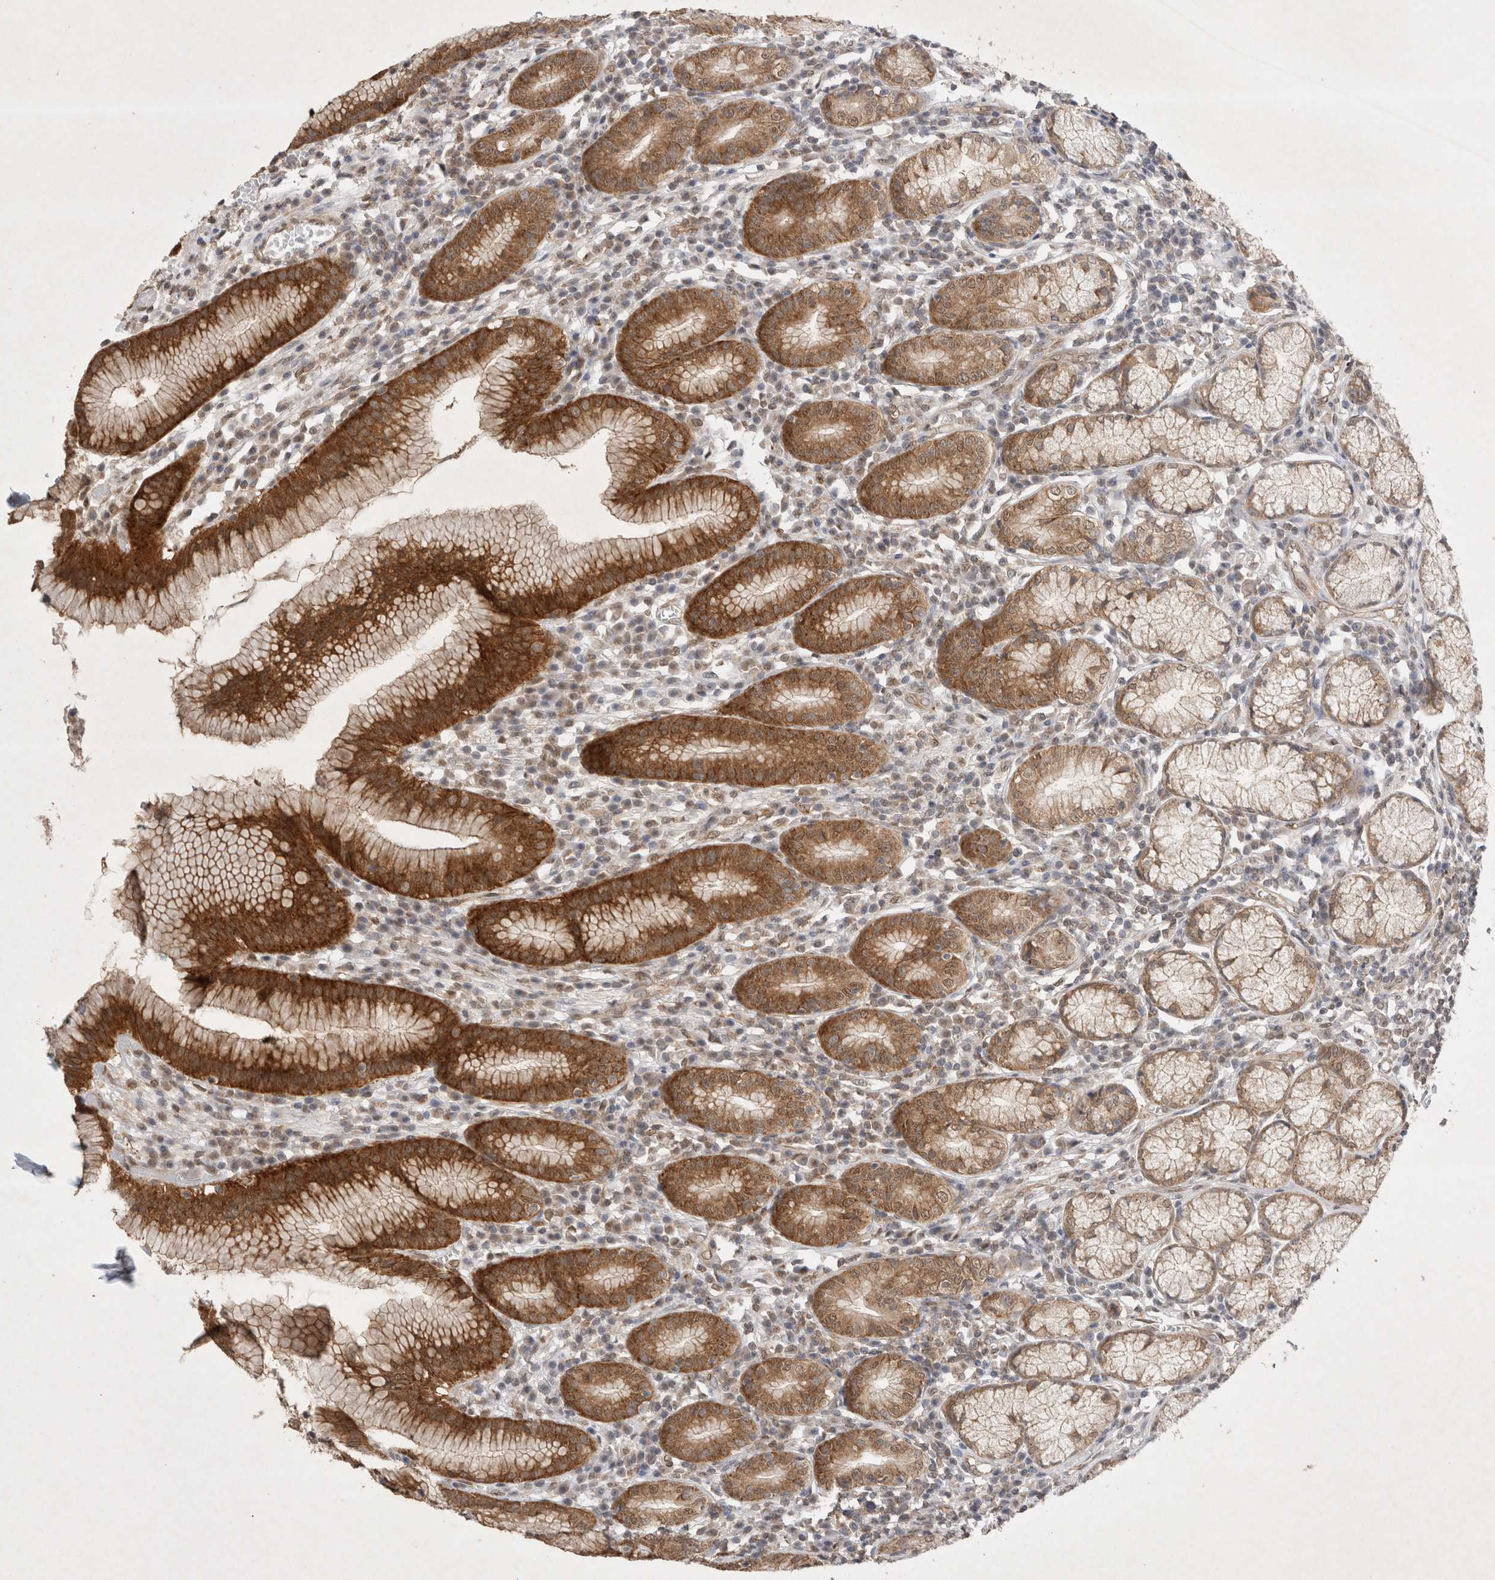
{"staining": {"intensity": "strong", "quantity": "25%-75%", "location": "cytoplasmic/membranous"}, "tissue": "stomach", "cell_type": "Glandular cells", "image_type": "normal", "snomed": [{"axis": "morphology", "description": "Normal tissue, NOS"}, {"axis": "topography", "description": "Stomach"}], "caption": "The micrograph shows a brown stain indicating the presence of a protein in the cytoplasmic/membranous of glandular cells in stomach. The staining was performed using DAB (3,3'-diaminobenzidine), with brown indicating positive protein expression. Nuclei are stained blue with hematoxylin.", "gene": "WIPF2", "patient": {"sex": "male", "age": 55}}